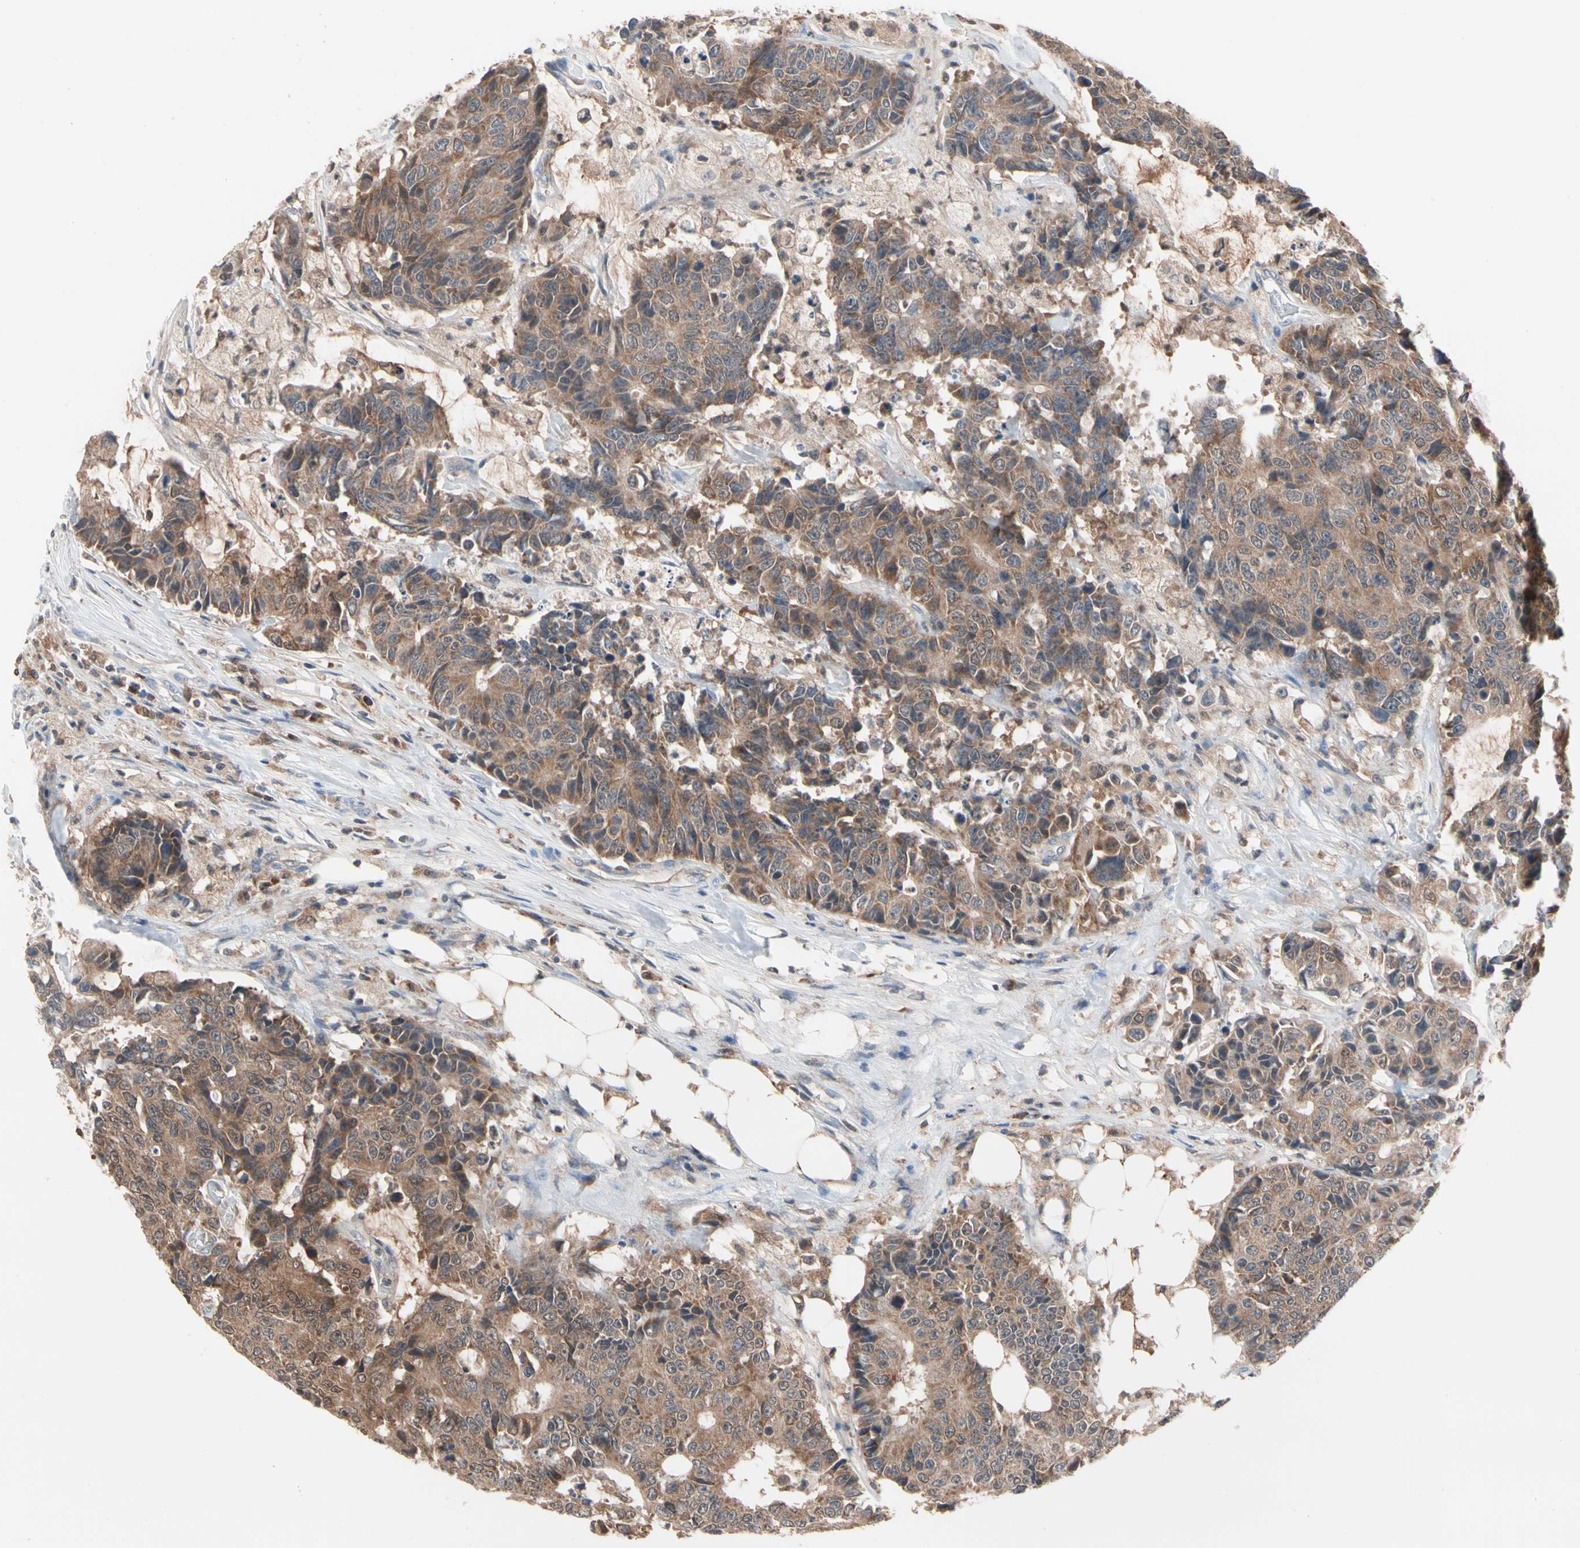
{"staining": {"intensity": "moderate", "quantity": ">75%", "location": "cytoplasmic/membranous"}, "tissue": "colorectal cancer", "cell_type": "Tumor cells", "image_type": "cancer", "snomed": [{"axis": "morphology", "description": "Adenocarcinoma, NOS"}, {"axis": "topography", "description": "Colon"}], "caption": "A high-resolution photomicrograph shows immunohistochemistry (IHC) staining of colorectal cancer (adenocarcinoma), which reveals moderate cytoplasmic/membranous positivity in about >75% of tumor cells.", "gene": "MTHFS", "patient": {"sex": "female", "age": 86}}